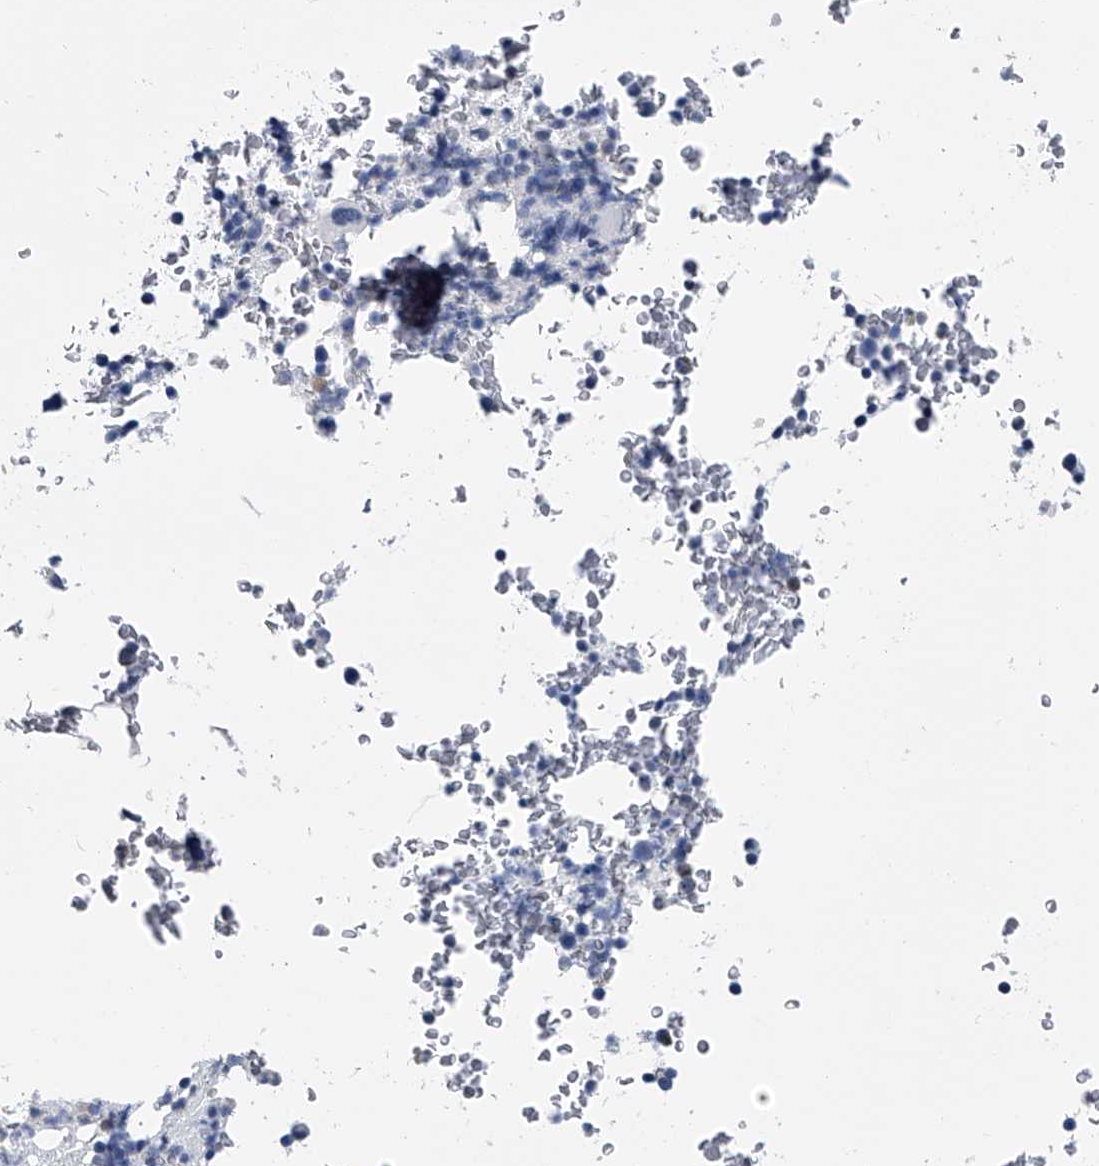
{"staining": {"intensity": "negative", "quantity": "none", "location": "none"}, "tissue": "bone marrow", "cell_type": "Hematopoietic cells", "image_type": "normal", "snomed": [{"axis": "morphology", "description": "Normal tissue, NOS"}, {"axis": "topography", "description": "Bone marrow"}], "caption": "High power microscopy image of an IHC image of normal bone marrow, revealing no significant expression in hematopoietic cells.", "gene": "PDXK", "patient": {"sex": "male", "age": 58}}